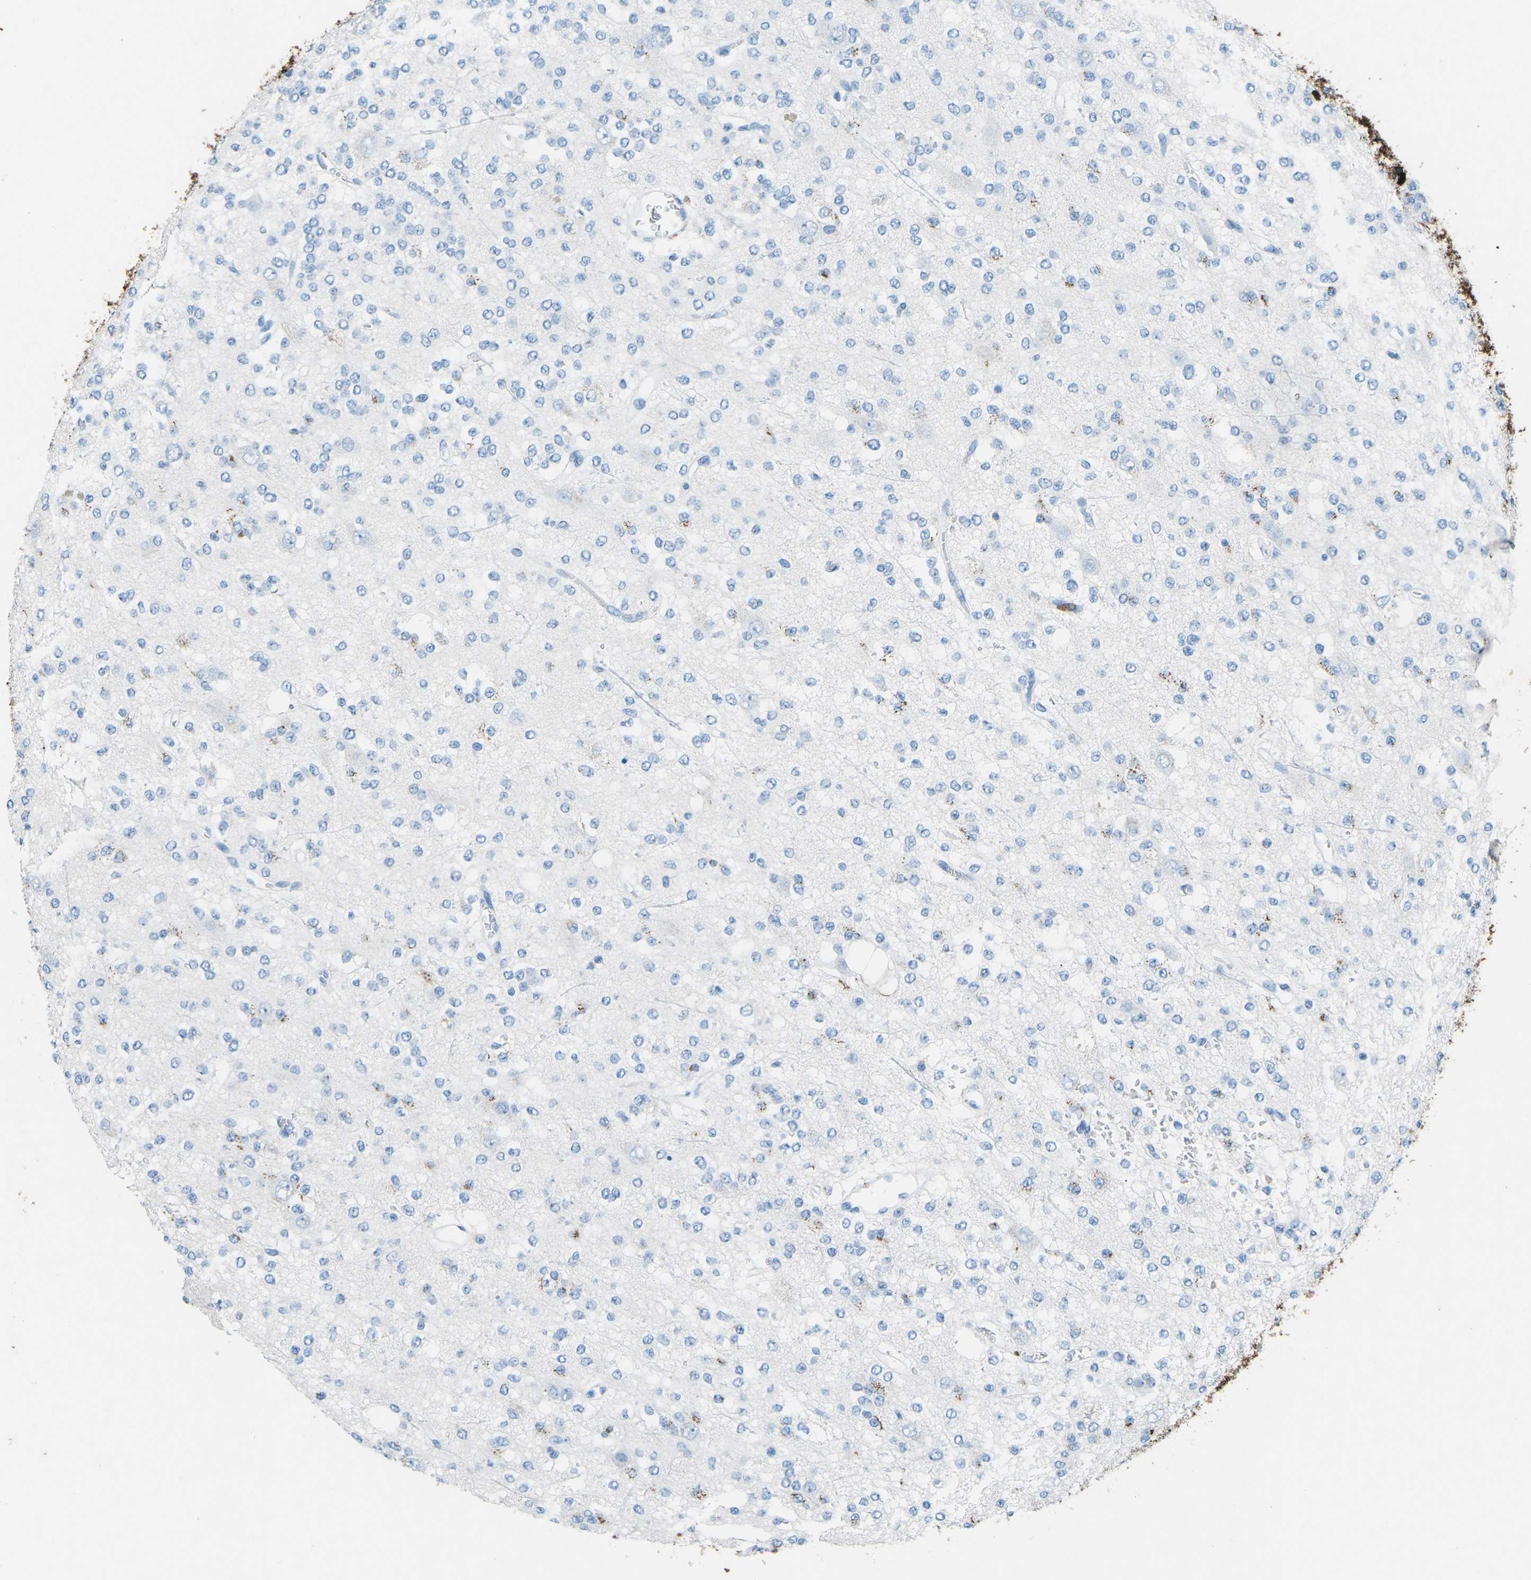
{"staining": {"intensity": "weak", "quantity": "<25%", "location": "cytoplasmic/membranous"}, "tissue": "glioma", "cell_type": "Tumor cells", "image_type": "cancer", "snomed": [{"axis": "morphology", "description": "Glioma, malignant, Low grade"}, {"axis": "topography", "description": "Brain"}], "caption": "The histopathology image reveals no staining of tumor cells in malignant glioma (low-grade). (DAB (3,3'-diaminobenzidine) immunohistochemistry (IHC) with hematoxylin counter stain).", "gene": "CTAGE1", "patient": {"sex": "male", "age": 38}}